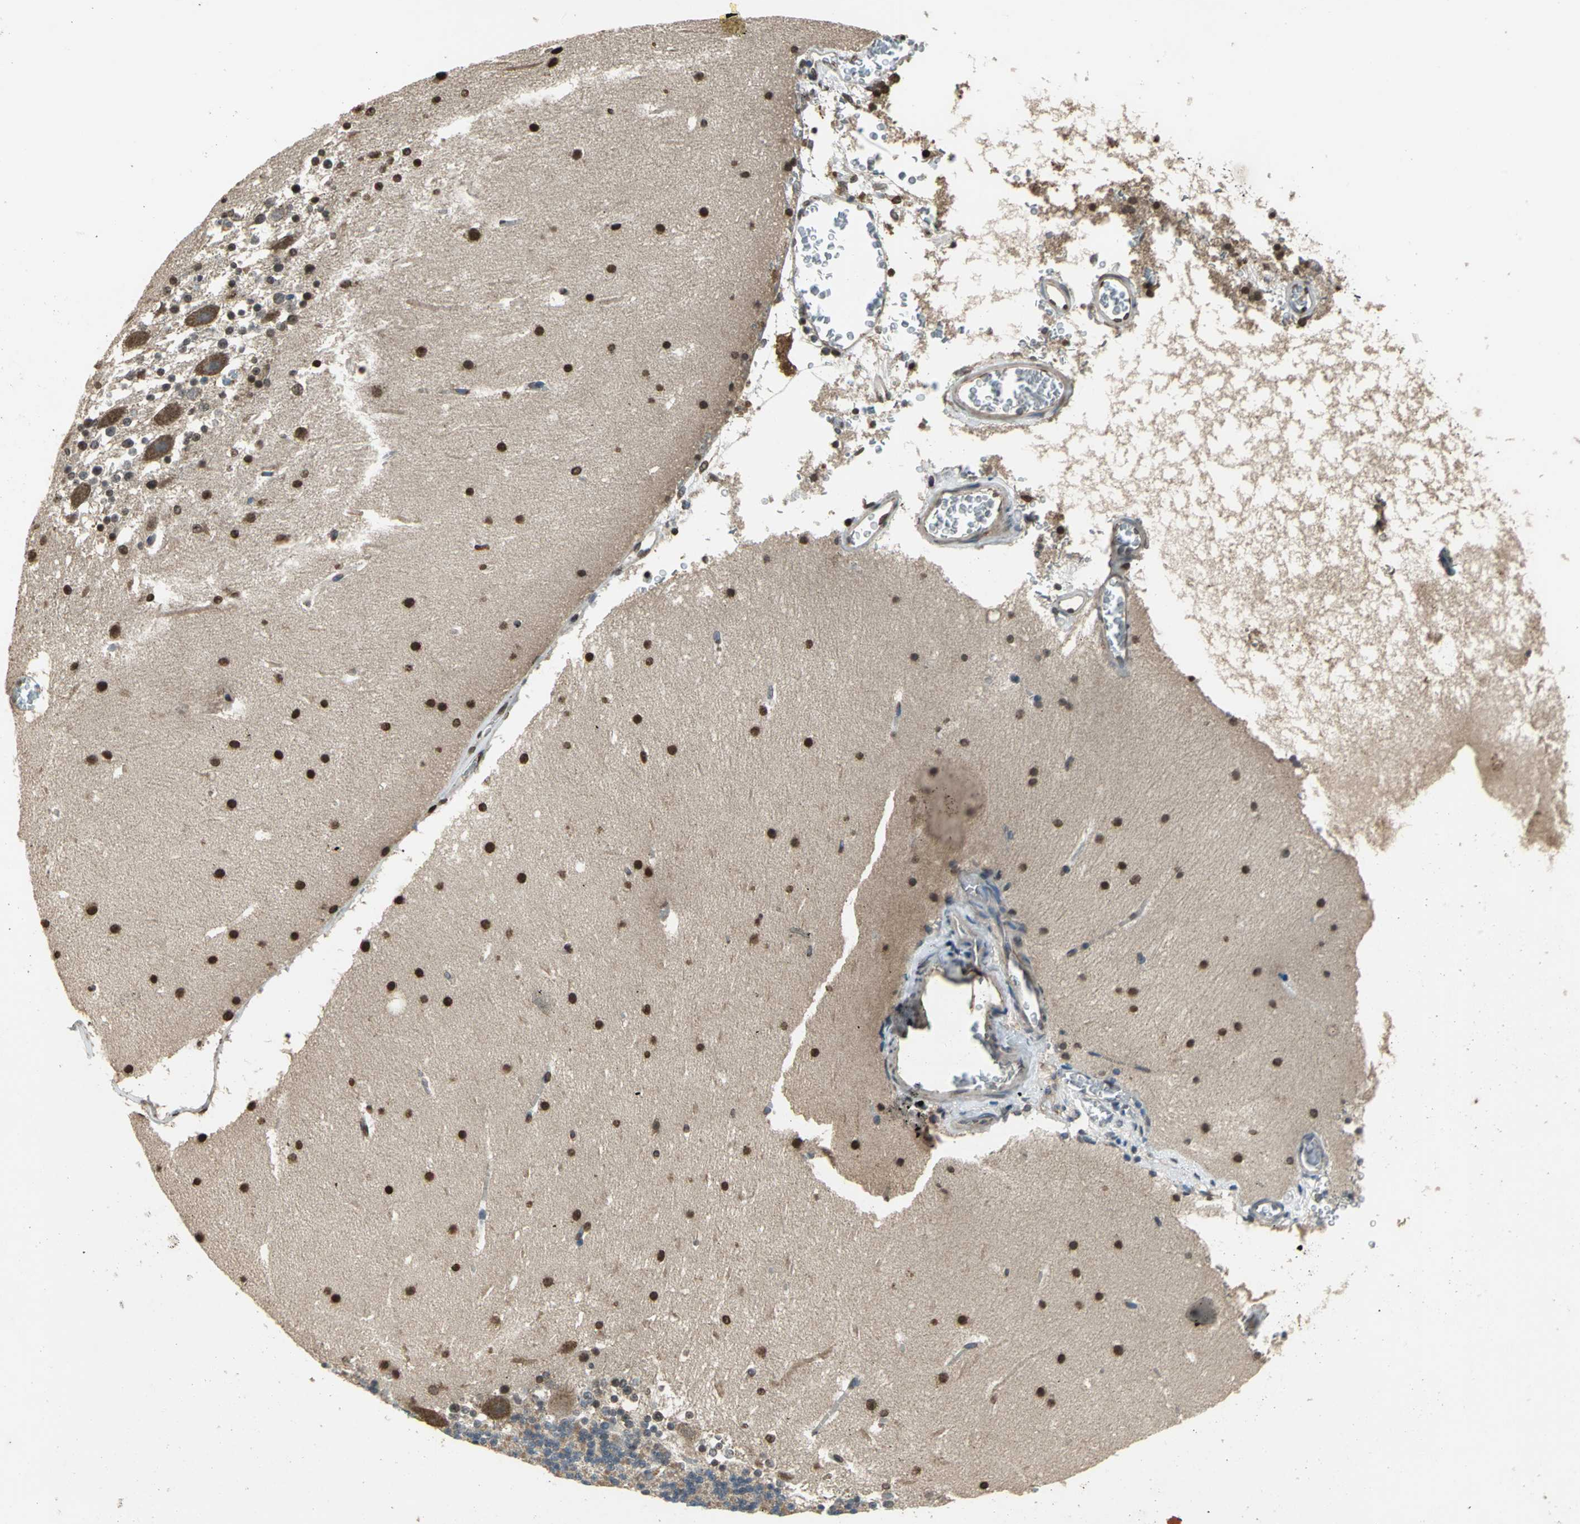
{"staining": {"intensity": "moderate", "quantity": "25%-75%", "location": "cytoplasmic/membranous"}, "tissue": "cerebellum", "cell_type": "Cells in granular layer", "image_type": "normal", "snomed": [{"axis": "morphology", "description": "Normal tissue, NOS"}, {"axis": "topography", "description": "Cerebellum"}], "caption": "Protein staining of normal cerebellum demonstrates moderate cytoplasmic/membranous staining in approximately 25%-75% of cells in granular layer. Nuclei are stained in blue.", "gene": "TRAK1", "patient": {"sex": "male", "age": 45}}